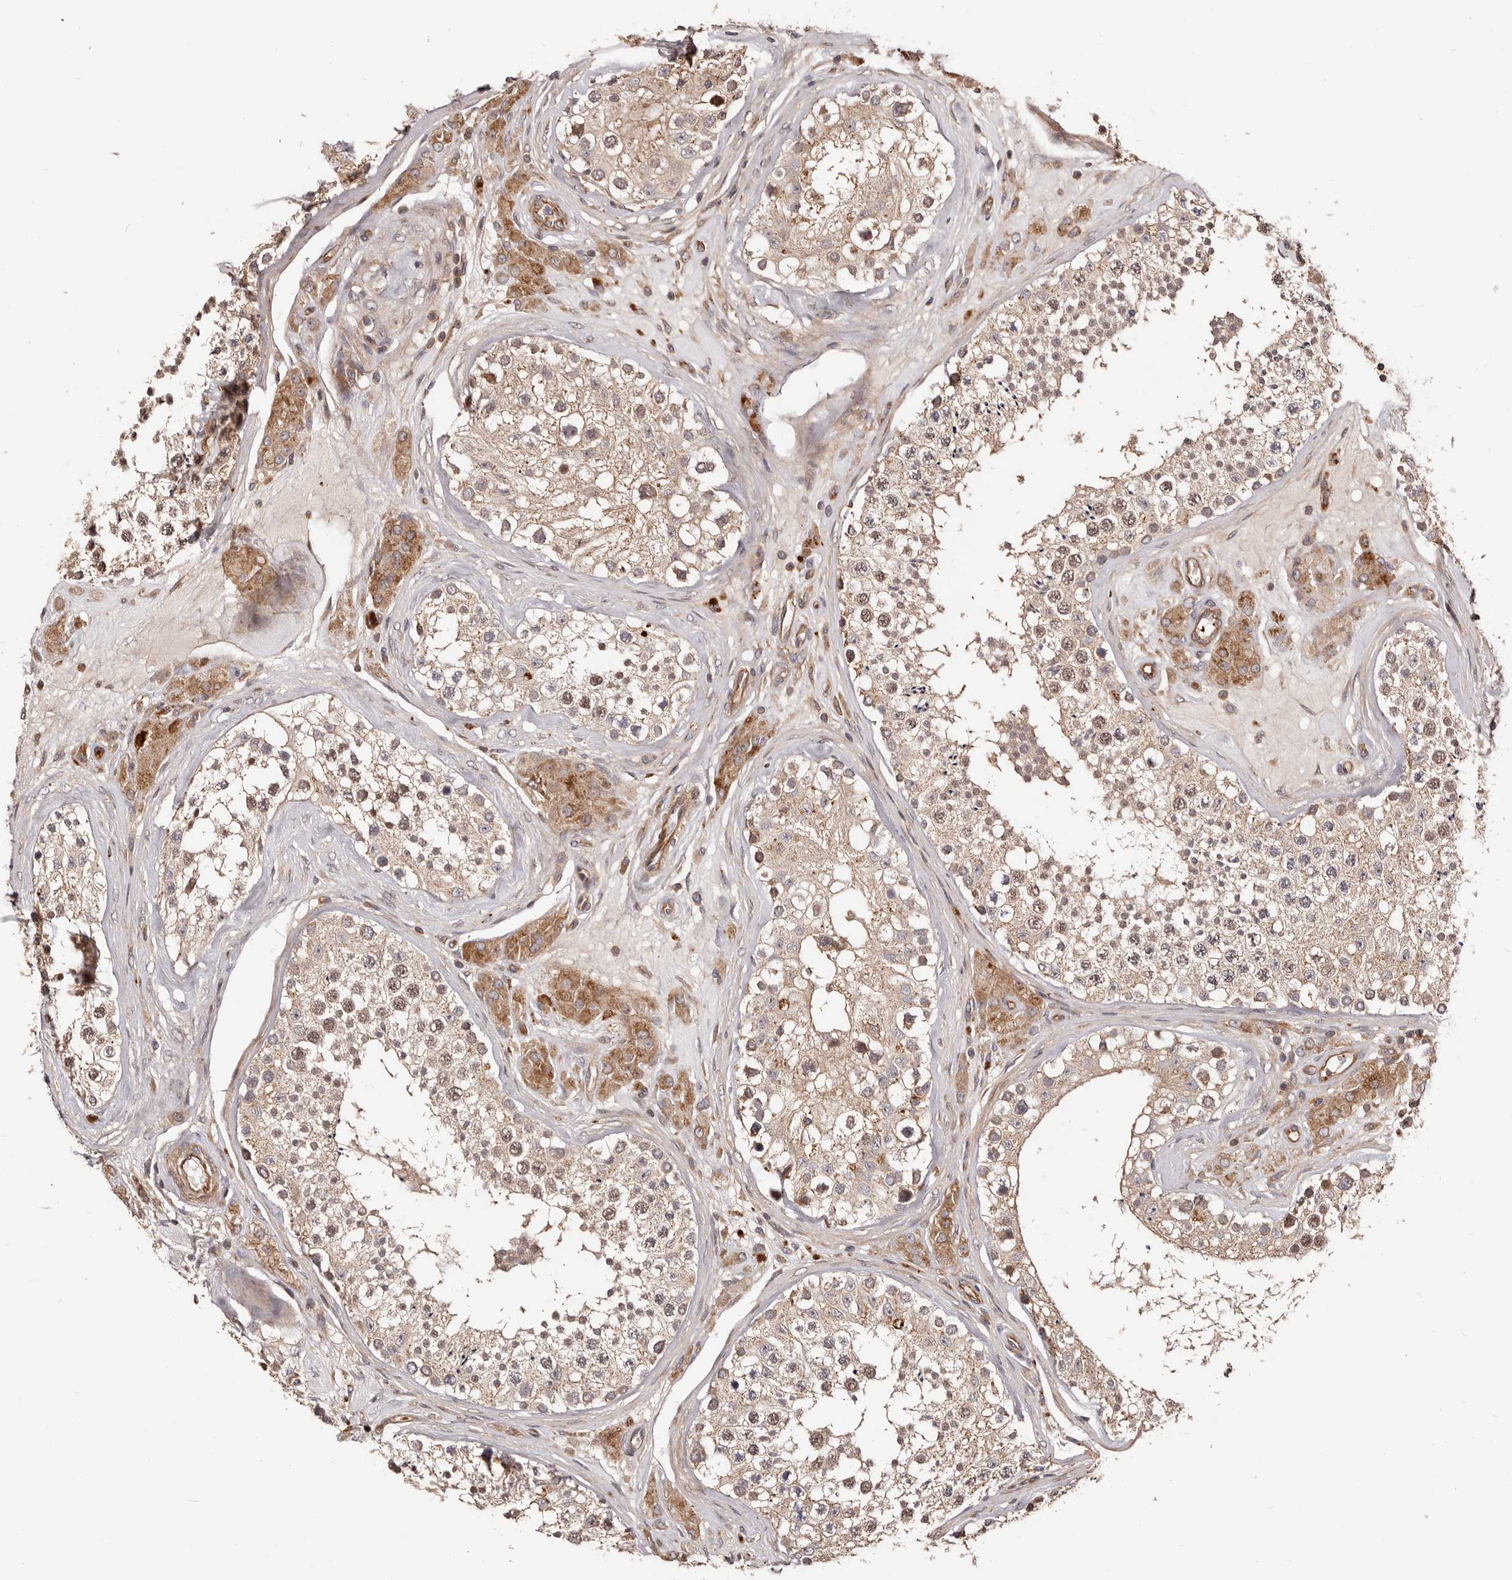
{"staining": {"intensity": "moderate", "quantity": ">75%", "location": "cytoplasmic/membranous,nuclear"}, "tissue": "testis", "cell_type": "Cells in seminiferous ducts", "image_type": "normal", "snomed": [{"axis": "morphology", "description": "Normal tissue, NOS"}, {"axis": "topography", "description": "Testis"}], "caption": "Protein positivity by immunohistochemistry exhibits moderate cytoplasmic/membranous,nuclear expression in approximately >75% of cells in seminiferous ducts in normal testis. (DAB IHC with brightfield microscopy, high magnification).", "gene": "GTPBP1", "patient": {"sex": "male", "age": 46}}